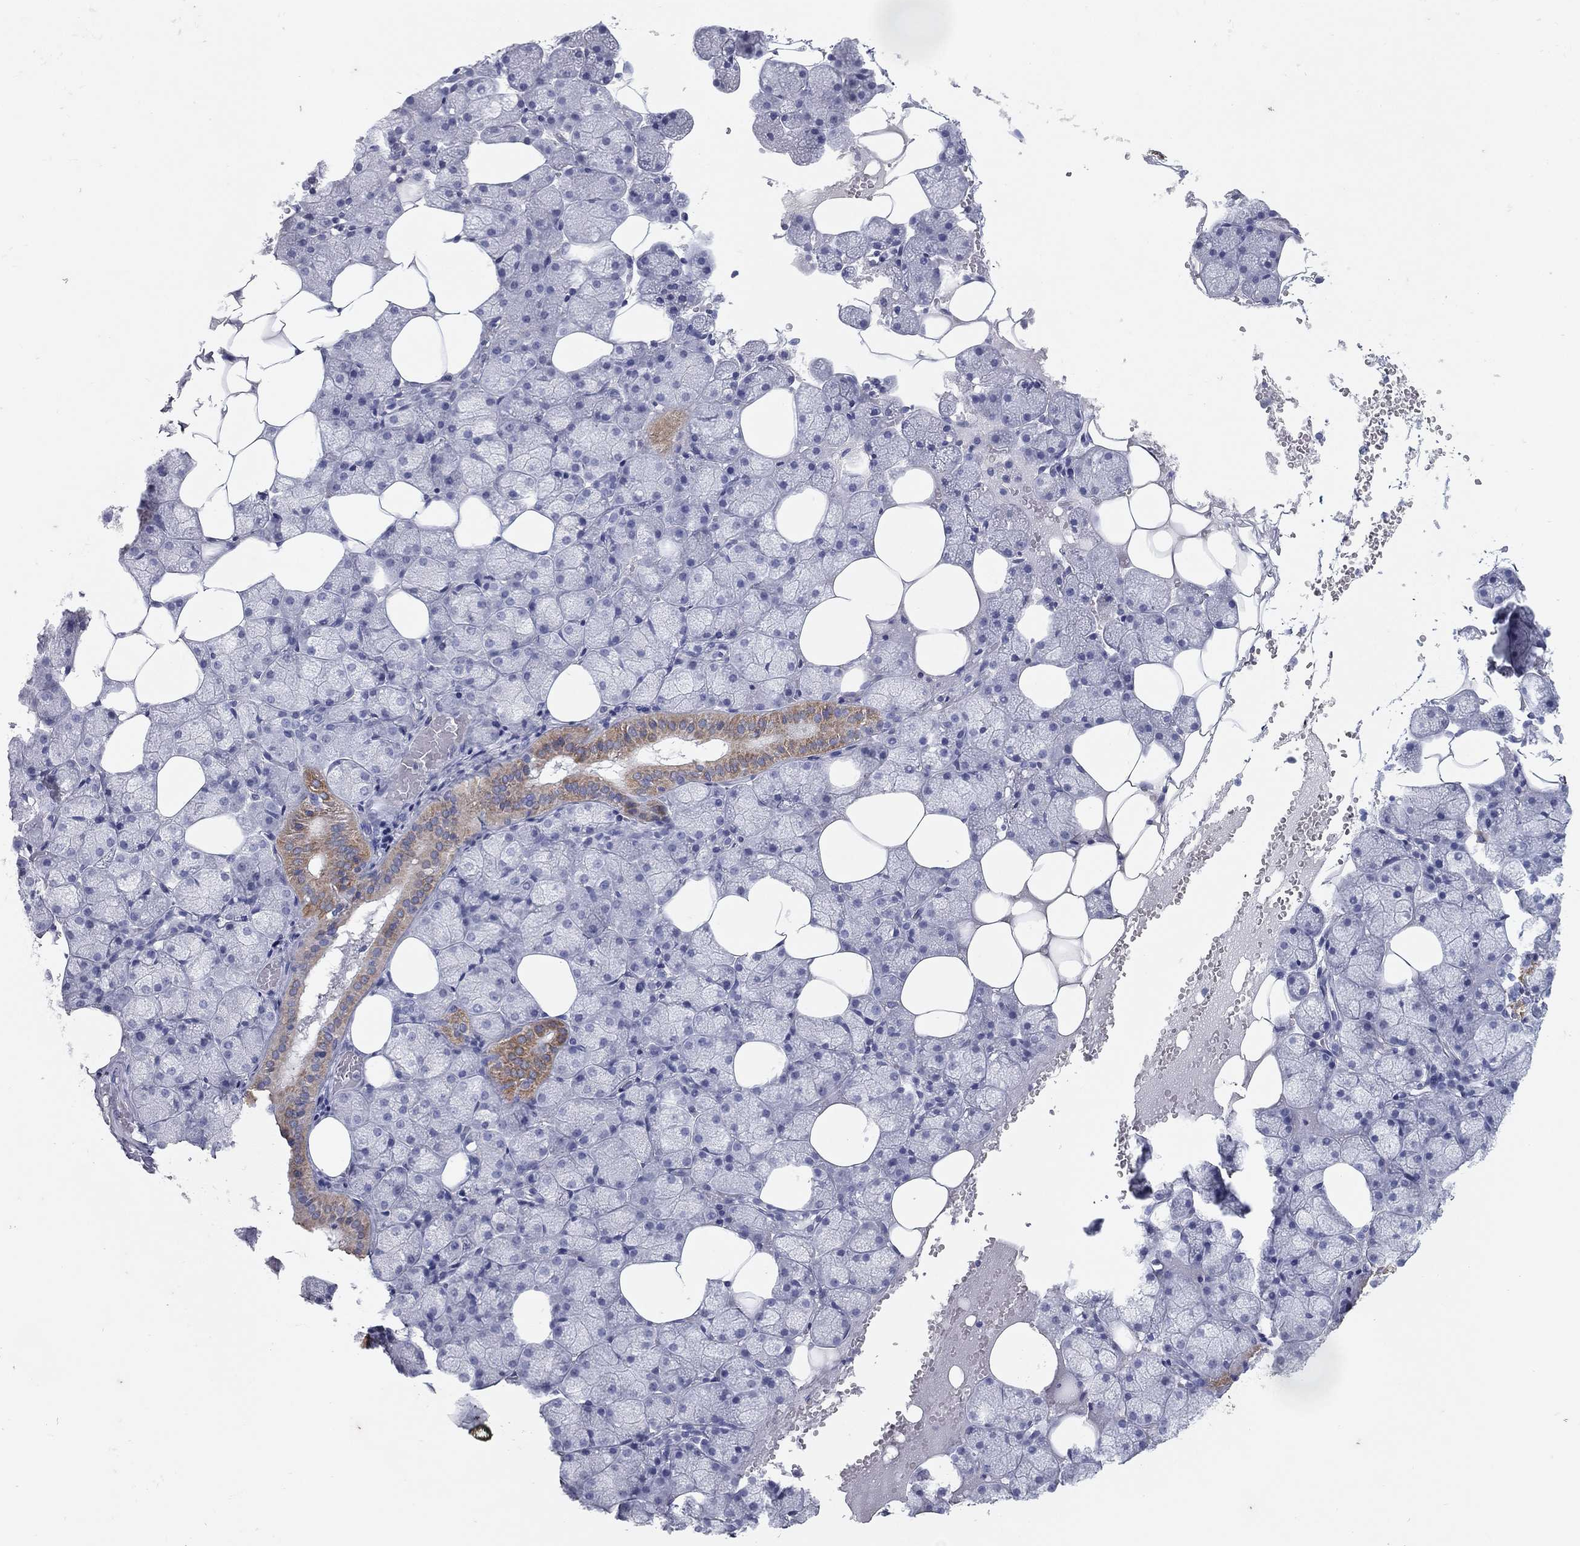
{"staining": {"intensity": "moderate", "quantity": "<25%", "location": "cytoplasmic/membranous"}, "tissue": "salivary gland", "cell_type": "Glandular cells", "image_type": "normal", "snomed": [{"axis": "morphology", "description": "Normal tissue, NOS"}, {"axis": "topography", "description": "Salivary gland"}], "caption": "Human salivary gland stained with a brown dye reveals moderate cytoplasmic/membranous positive positivity in about <25% of glandular cells.", "gene": "CPT1B", "patient": {"sex": "male", "age": 38}}